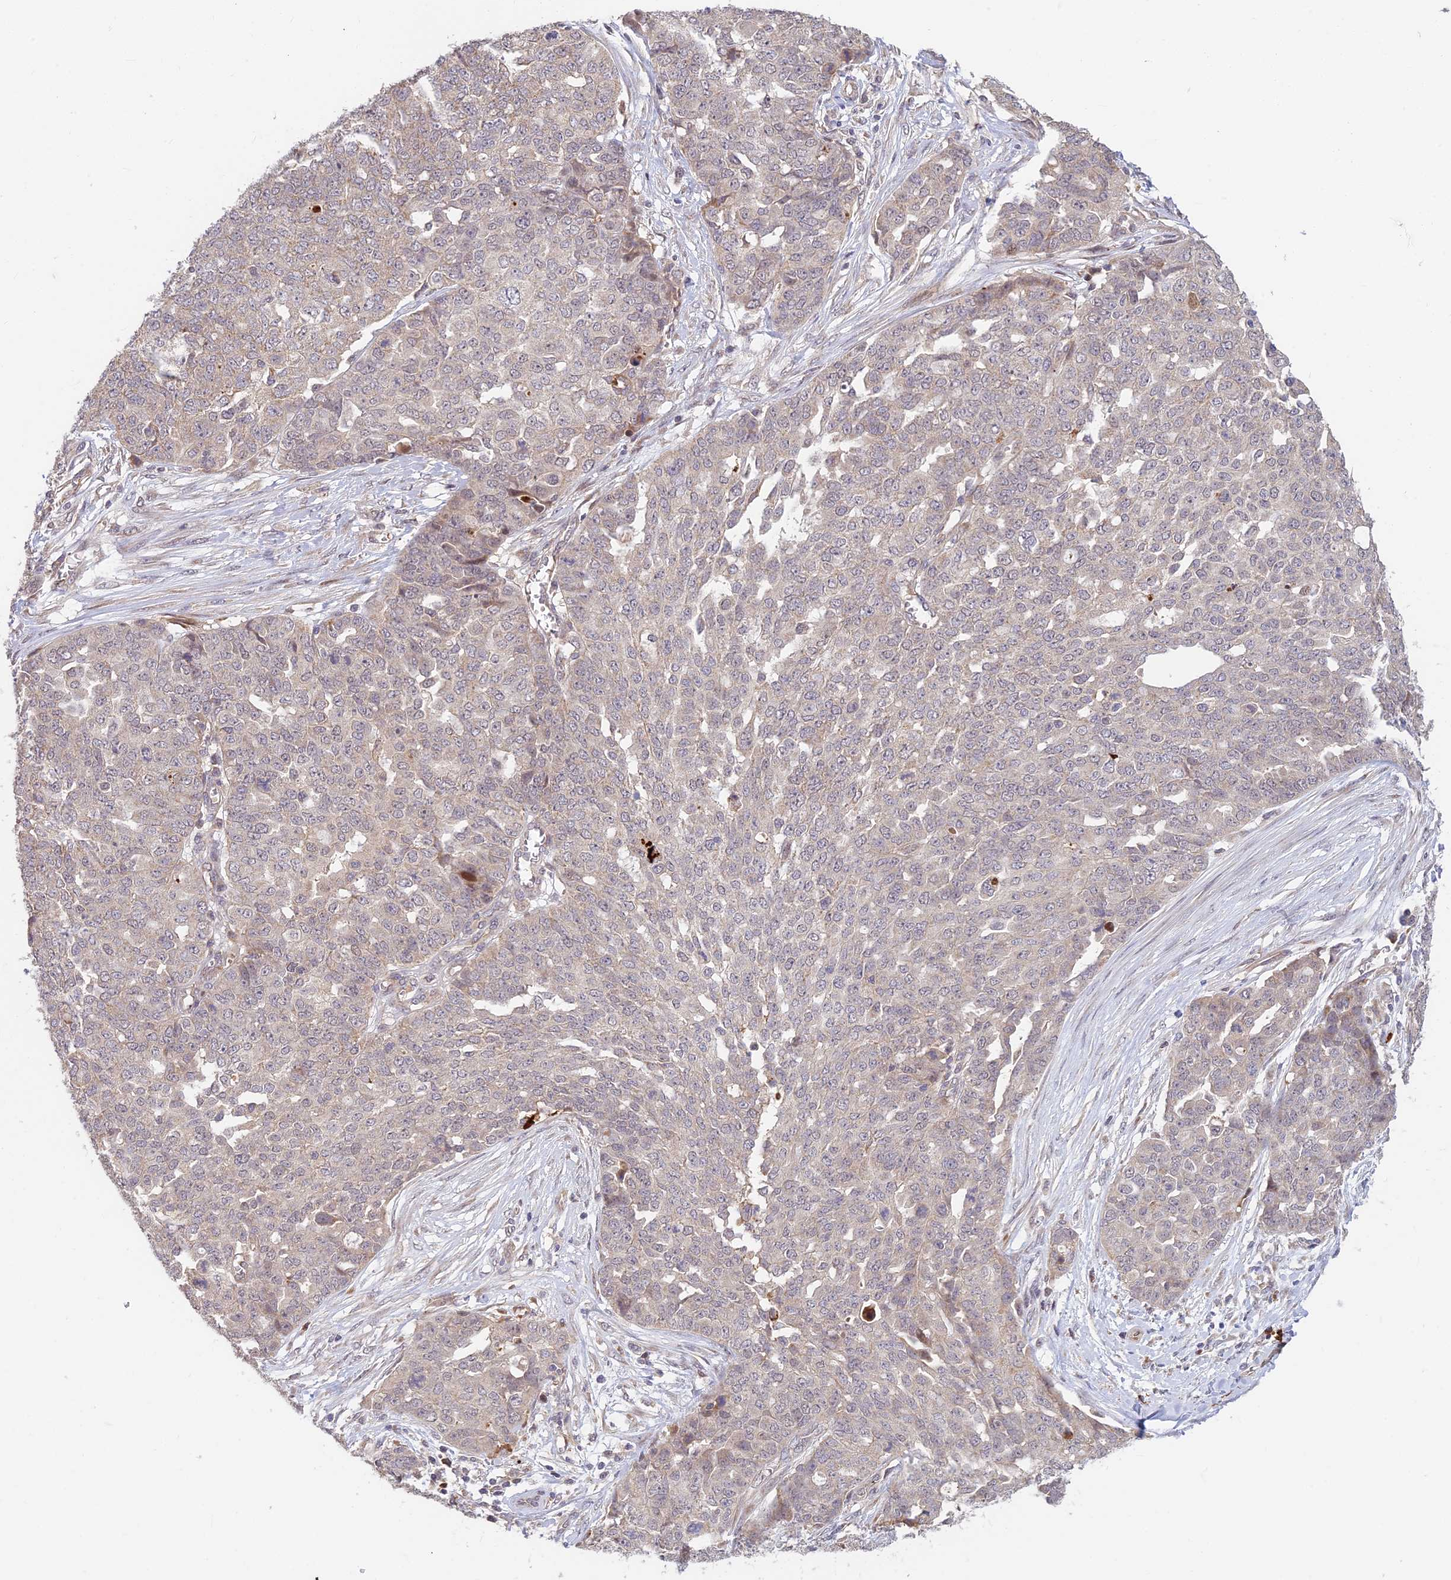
{"staining": {"intensity": "negative", "quantity": "none", "location": "none"}, "tissue": "ovarian cancer", "cell_type": "Tumor cells", "image_type": "cancer", "snomed": [{"axis": "morphology", "description": "Cystadenocarcinoma, serous, NOS"}, {"axis": "topography", "description": "Soft tissue"}, {"axis": "topography", "description": "Ovary"}], "caption": "Ovarian serous cystadenocarcinoma was stained to show a protein in brown. There is no significant staining in tumor cells. (DAB (3,3'-diaminobenzidine) IHC, high magnification).", "gene": "ASPDH", "patient": {"sex": "female", "age": 57}}